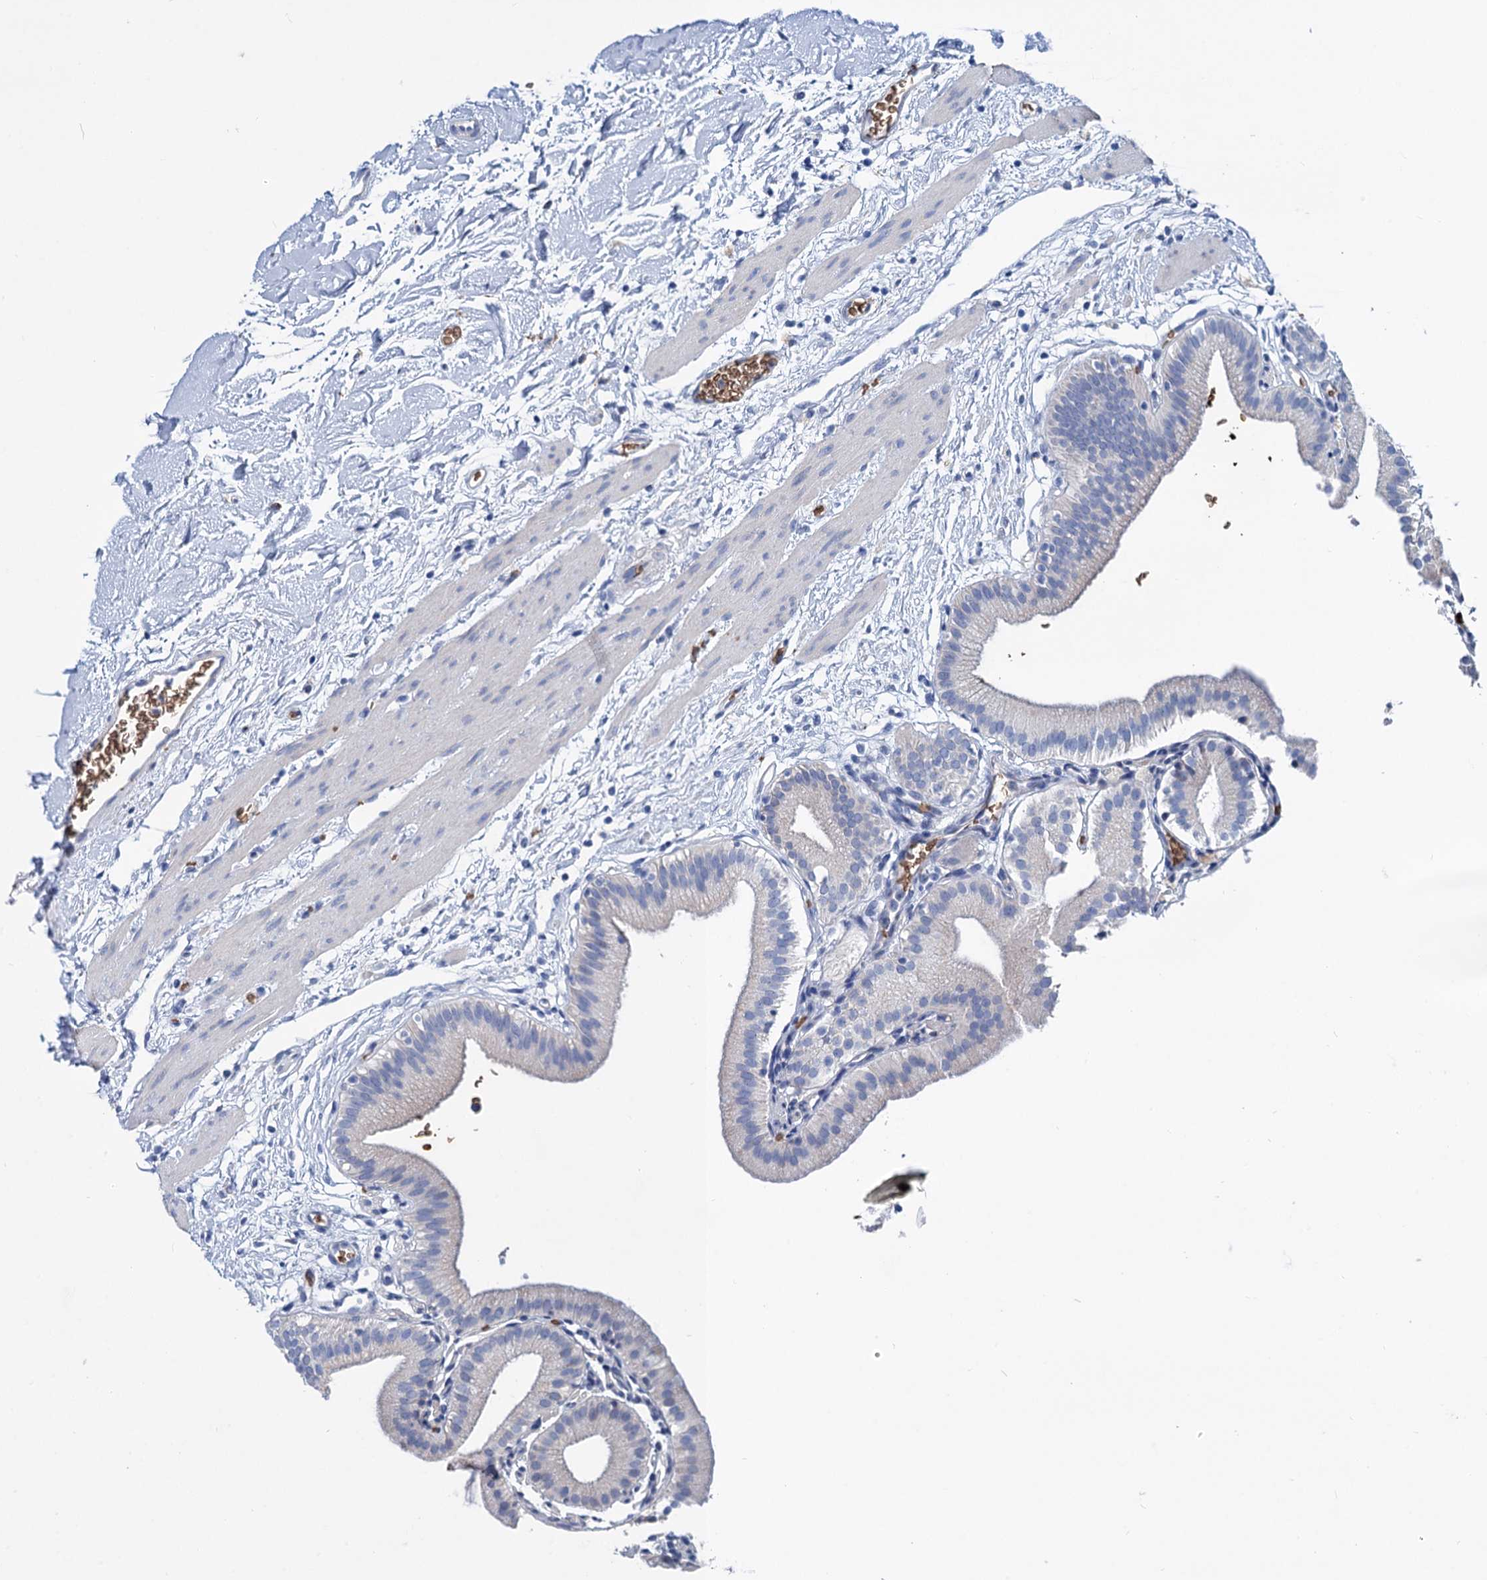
{"staining": {"intensity": "moderate", "quantity": "<25%", "location": "cytoplasmic/membranous"}, "tissue": "gallbladder", "cell_type": "Glandular cells", "image_type": "normal", "snomed": [{"axis": "morphology", "description": "Normal tissue, NOS"}, {"axis": "topography", "description": "Gallbladder"}], "caption": "Immunohistochemistry (IHC) image of unremarkable gallbladder: human gallbladder stained using IHC exhibits low levels of moderate protein expression localized specifically in the cytoplasmic/membranous of glandular cells, appearing as a cytoplasmic/membranous brown color.", "gene": "RPUSD3", "patient": {"sex": "male", "age": 55}}